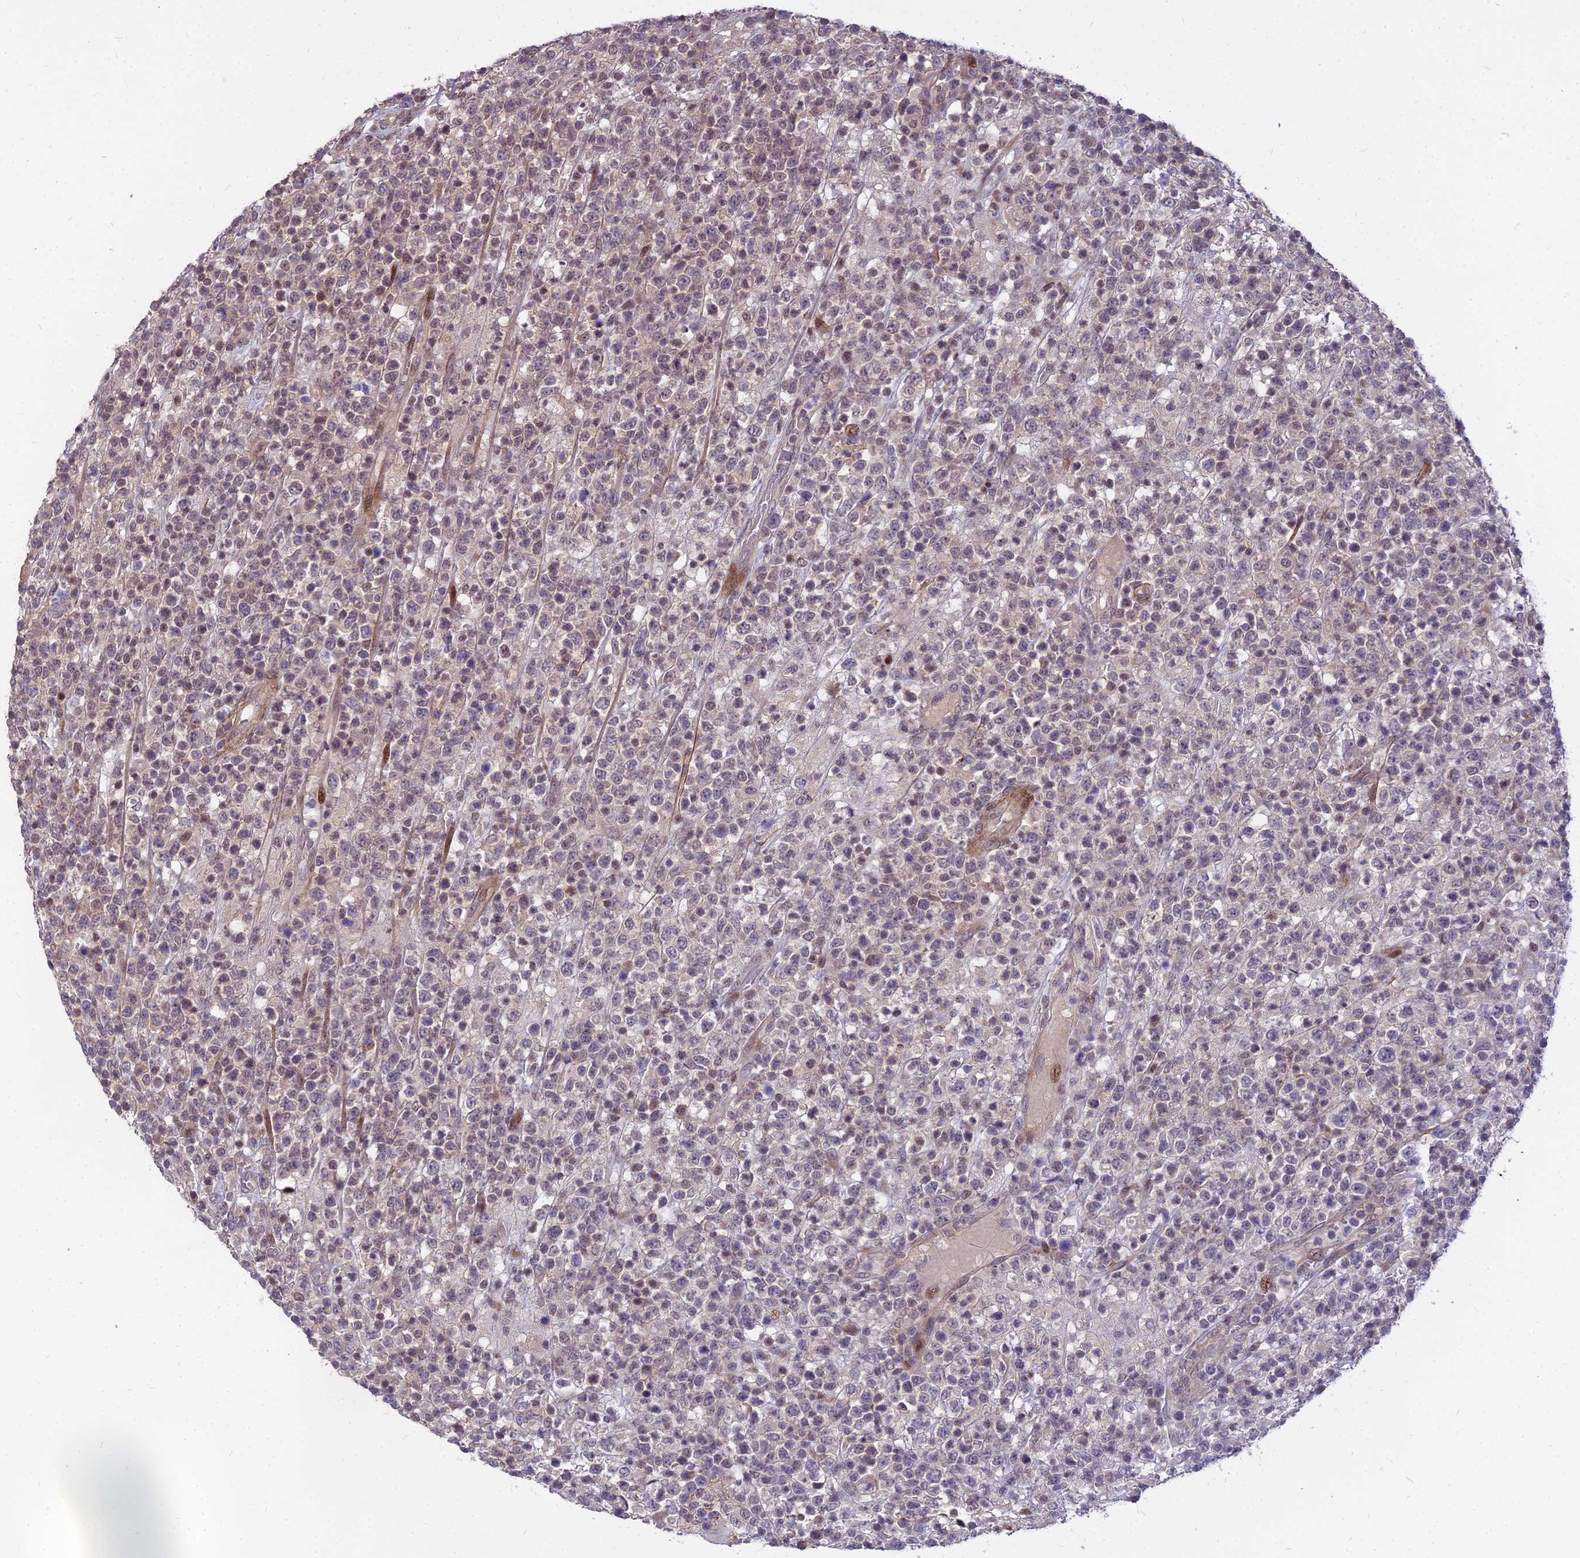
{"staining": {"intensity": "negative", "quantity": "none", "location": "none"}, "tissue": "lymphoma", "cell_type": "Tumor cells", "image_type": "cancer", "snomed": [{"axis": "morphology", "description": "Malignant lymphoma, non-Hodgkin's type, High grade"}, {"axis": "topography", "description": "Colon"}], "caption": "A high-resolution histopathology image shows IHC staining of lymphoma, which exhibits no significant positivity in tumor cells.", "gene": "GLYATL3", "patient": {"sex": "female", "age": 53}}